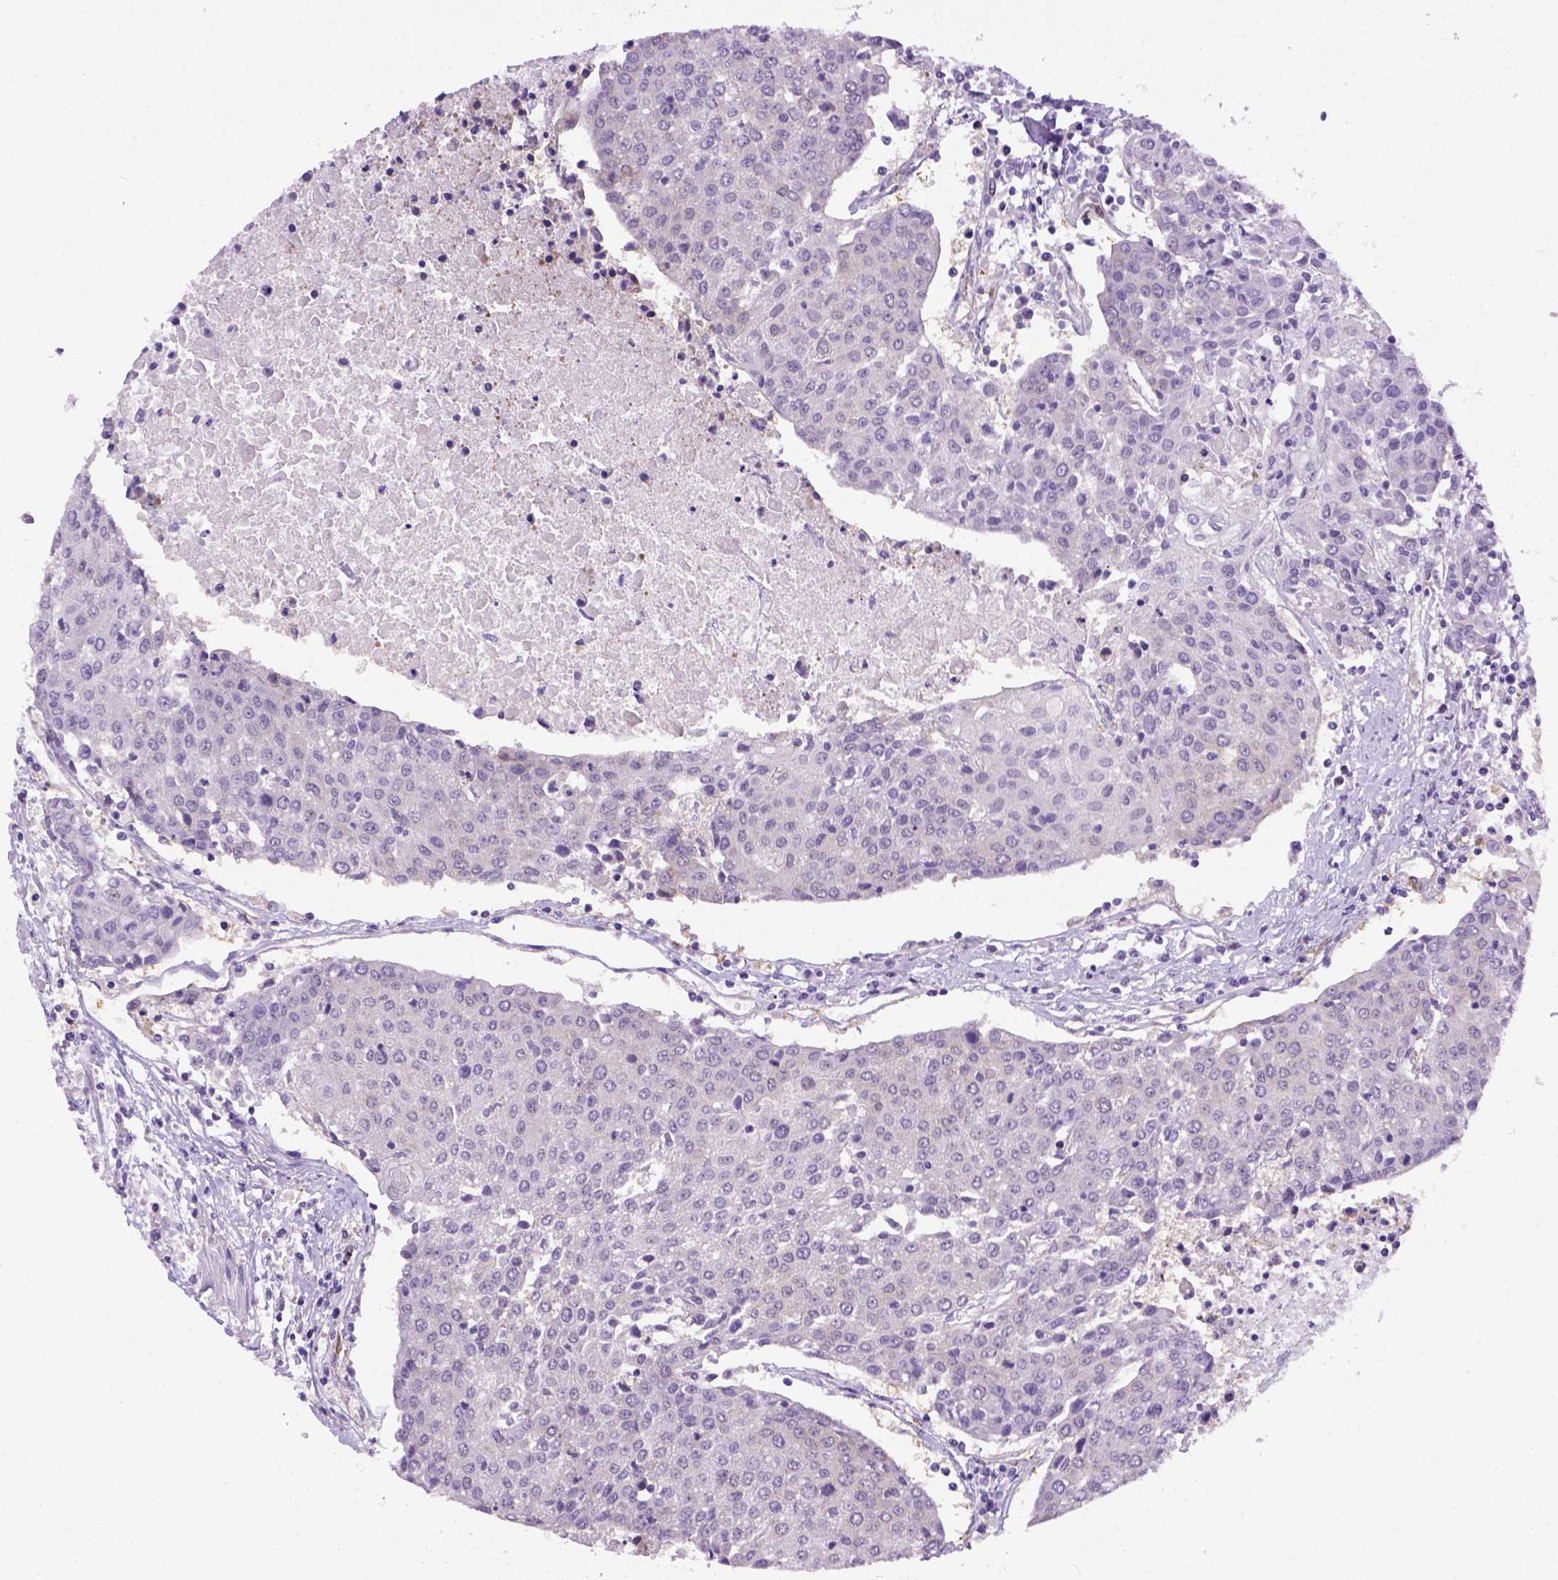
{"staining": {"intensity": "negative", "quantity": "none", "location": "none"}, "tissue": "urothelial cancer", "cell_type": "Tumor cells", "image_type": "cancer", "snomed": [{"axis": "morphology", "description": "Urothelial carcinoma, High grade"}, {"axis": "topography", "description": "Urinary bladder"}], "caption": "Urothelial cancer was stained to show a protein in brown. There is no significant positivity in tumor cells.", "gene": "KAZN", "patient": {"sex": "female", "age": 85}}